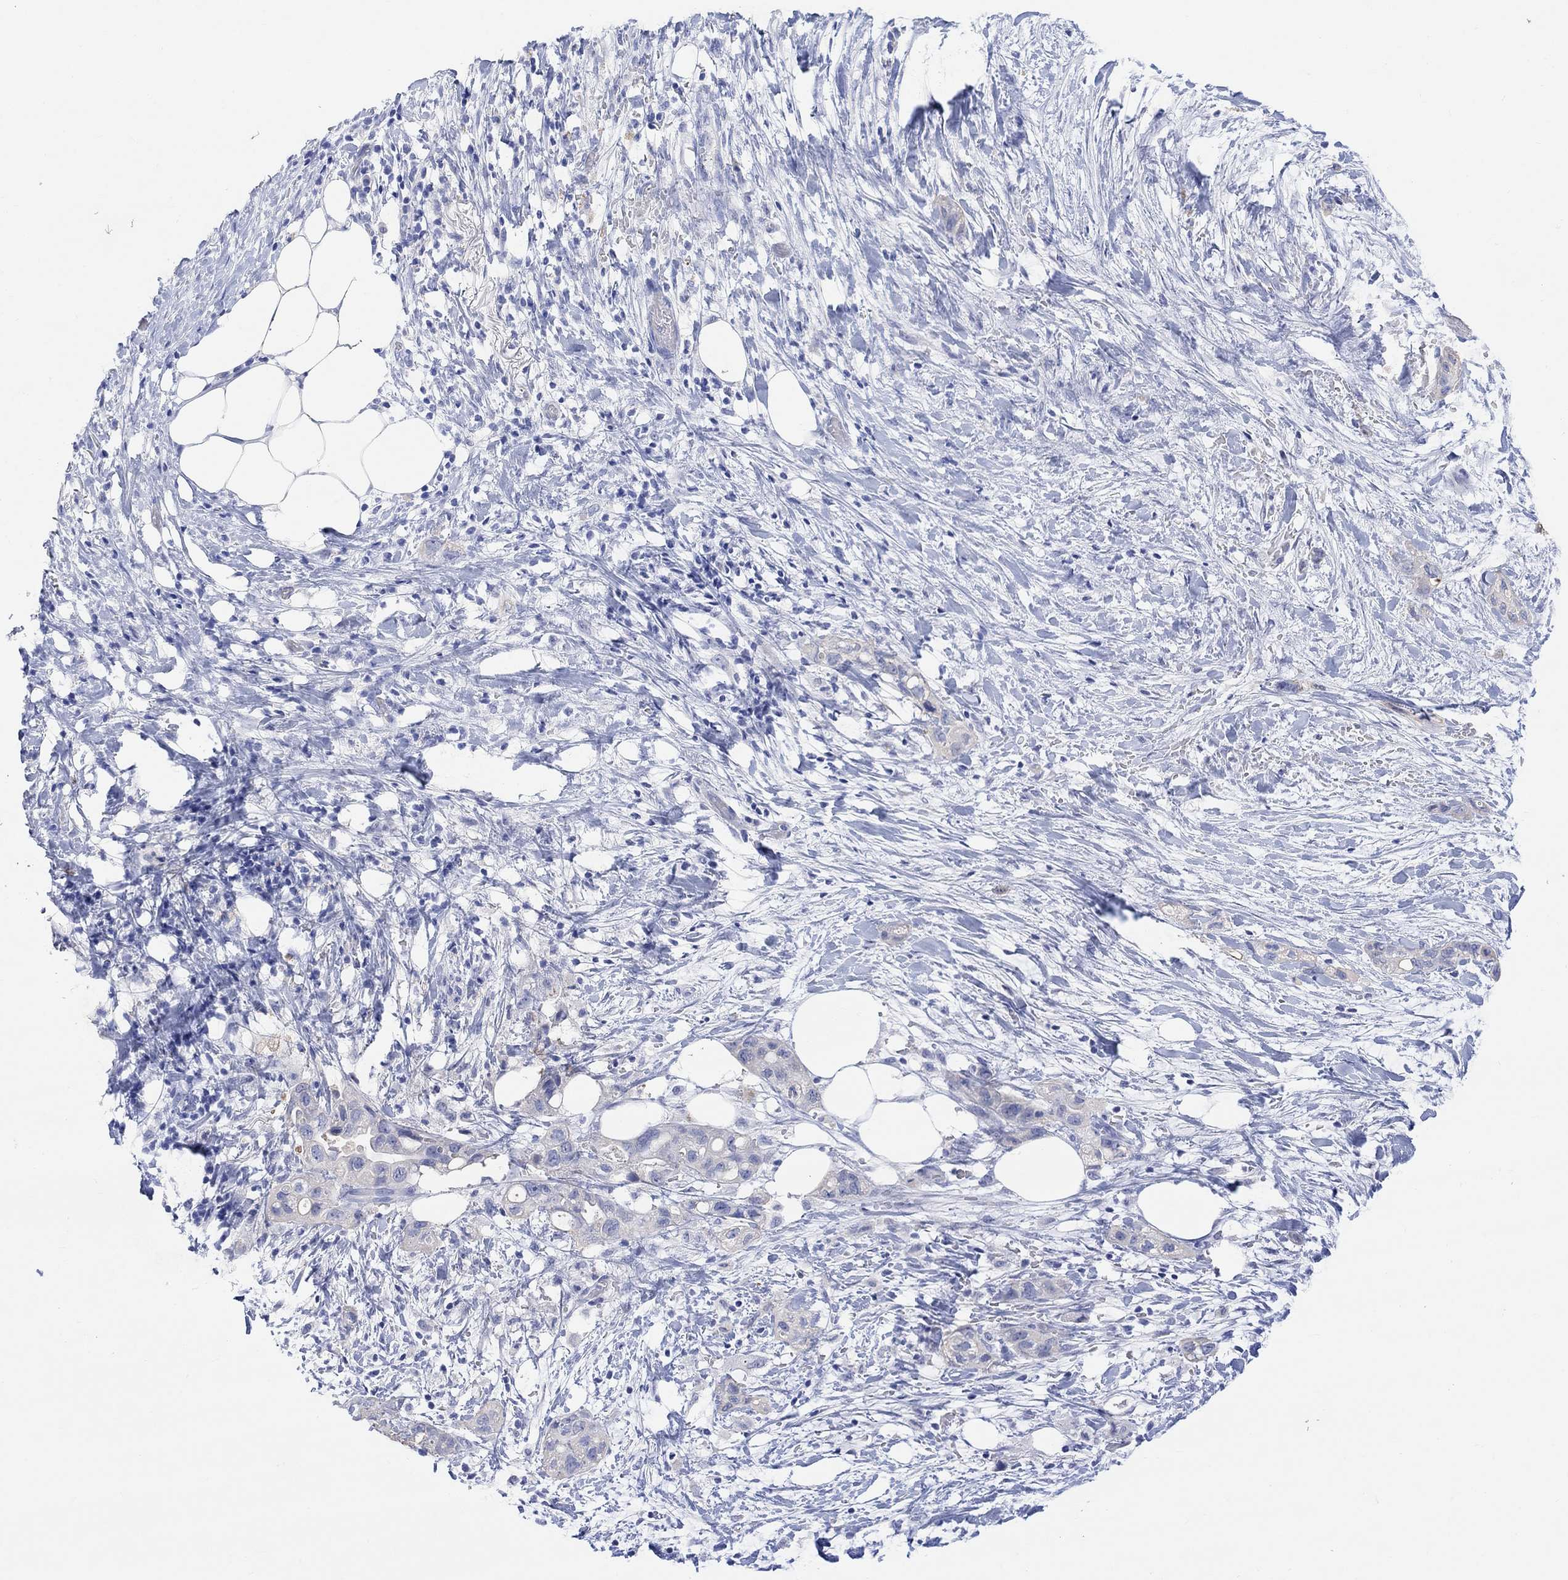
{"staining": {"intensity": "negative", "quantity": "none", "location": "none"}, "tissue": "pancreatic cancer", "cell_type": "Tumor cells", "image_type": "cancer", "snomed": [{"axis": "morphology", "description": "Adenocarcinoma, NOS"}, {"axis": "topography", "description": "Pancreas"}], "caption": "This is a image of immunohistochemistry (IHC) staining of pancreatic cancer (adenocarcinoma), which shows no positivity in tumor cells.", "gene": "TYR", "patient": {"sex": "female", "age": 72}}